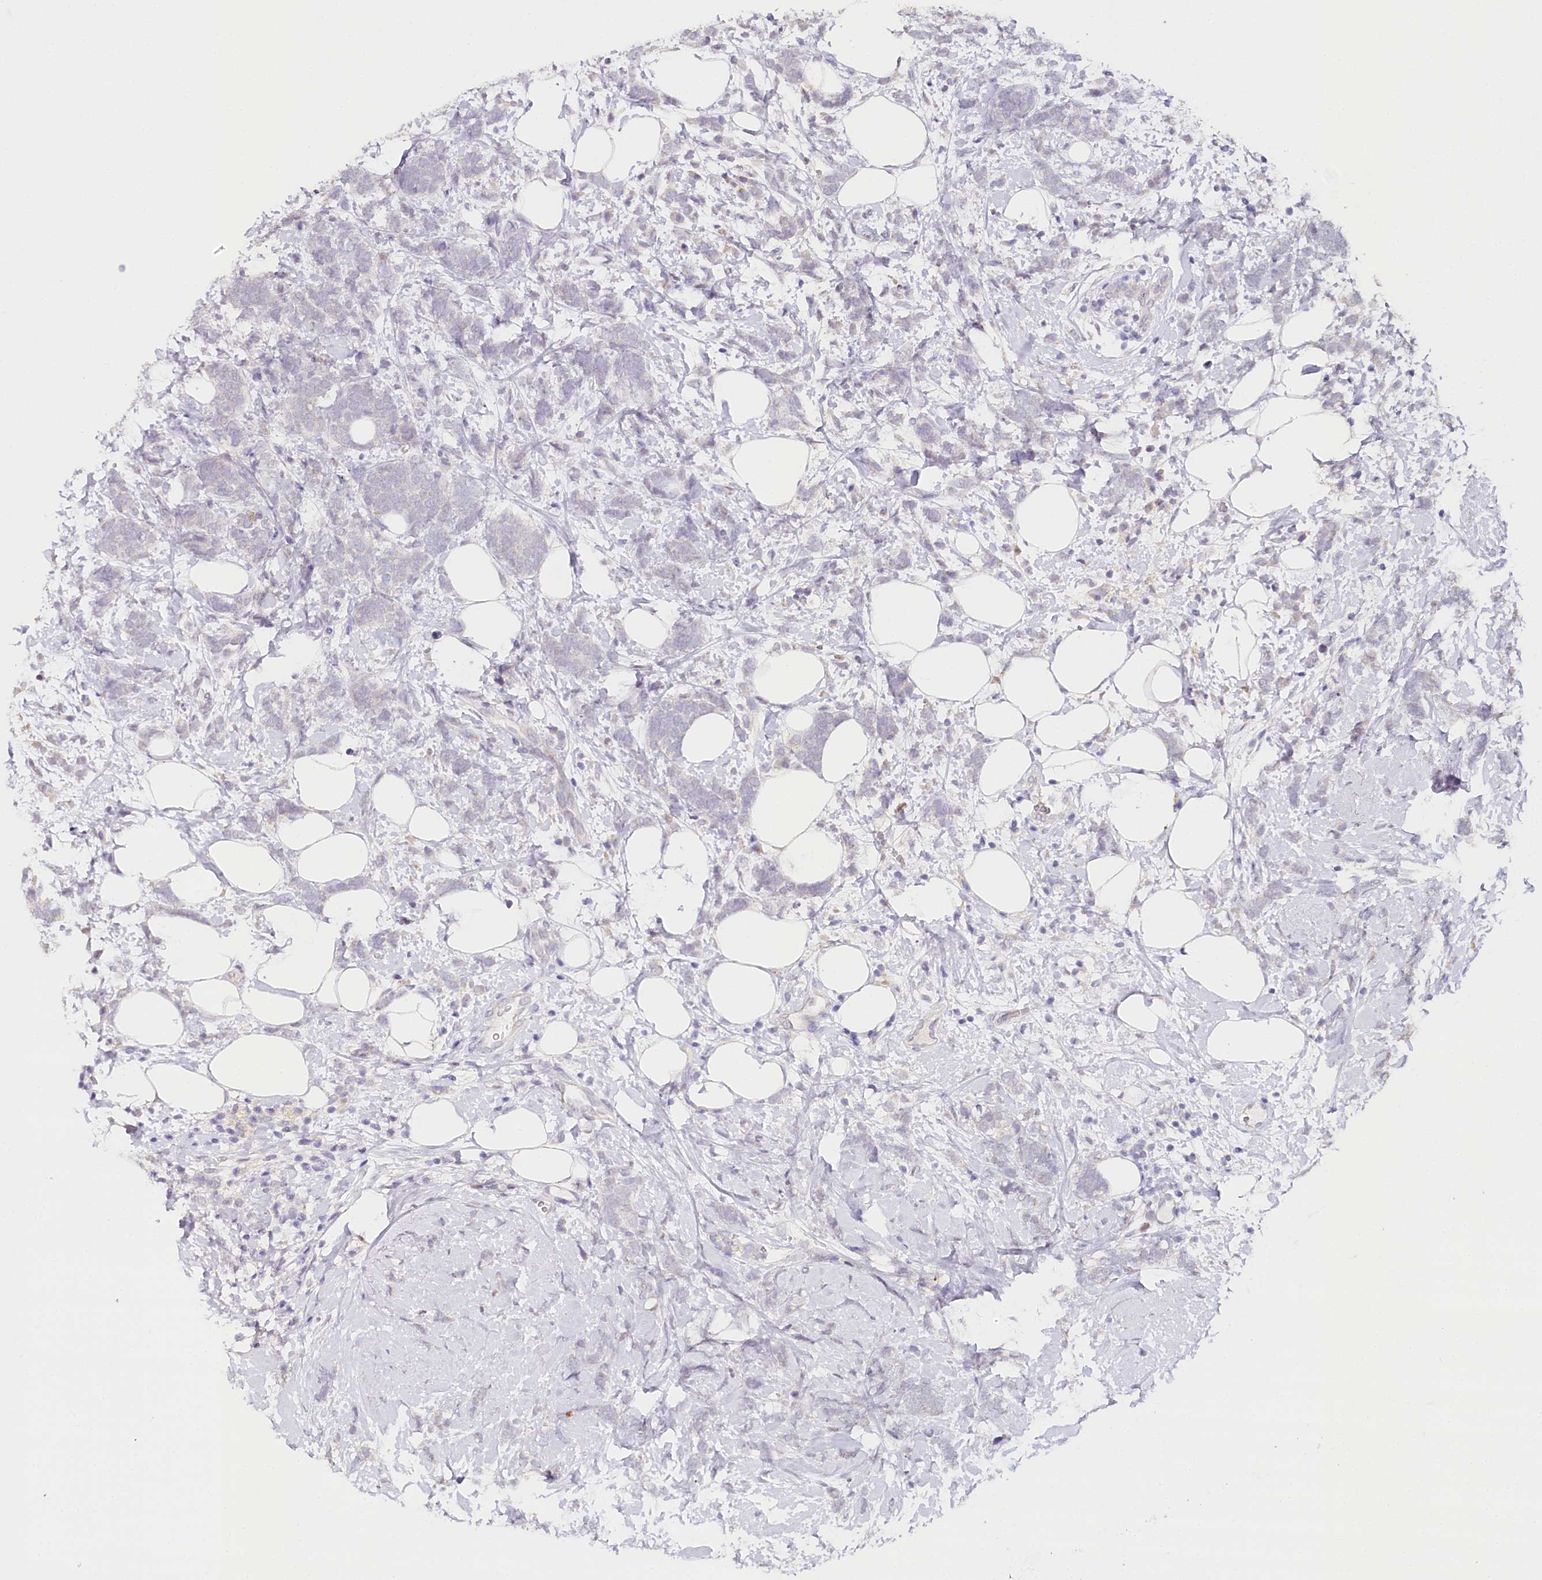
{"staining": {"intensity": "negative", "quantity": "none", "location": "none"}, "tissue": "breast cancer", "cell_type": "Tumor cells", "image_type": "cancer", "snomed": [{"axis": "morphology", "description": "Lobular carcinoma"}, {"axis": "topography", "description": "Breast"}], "caption": "The micrograph displays no staining of tumor cells in breast cancer. (DAB immunohistochemistry, high magnification).", "gene": "TP53", "patient": {"sex": "female", "age": 58}}